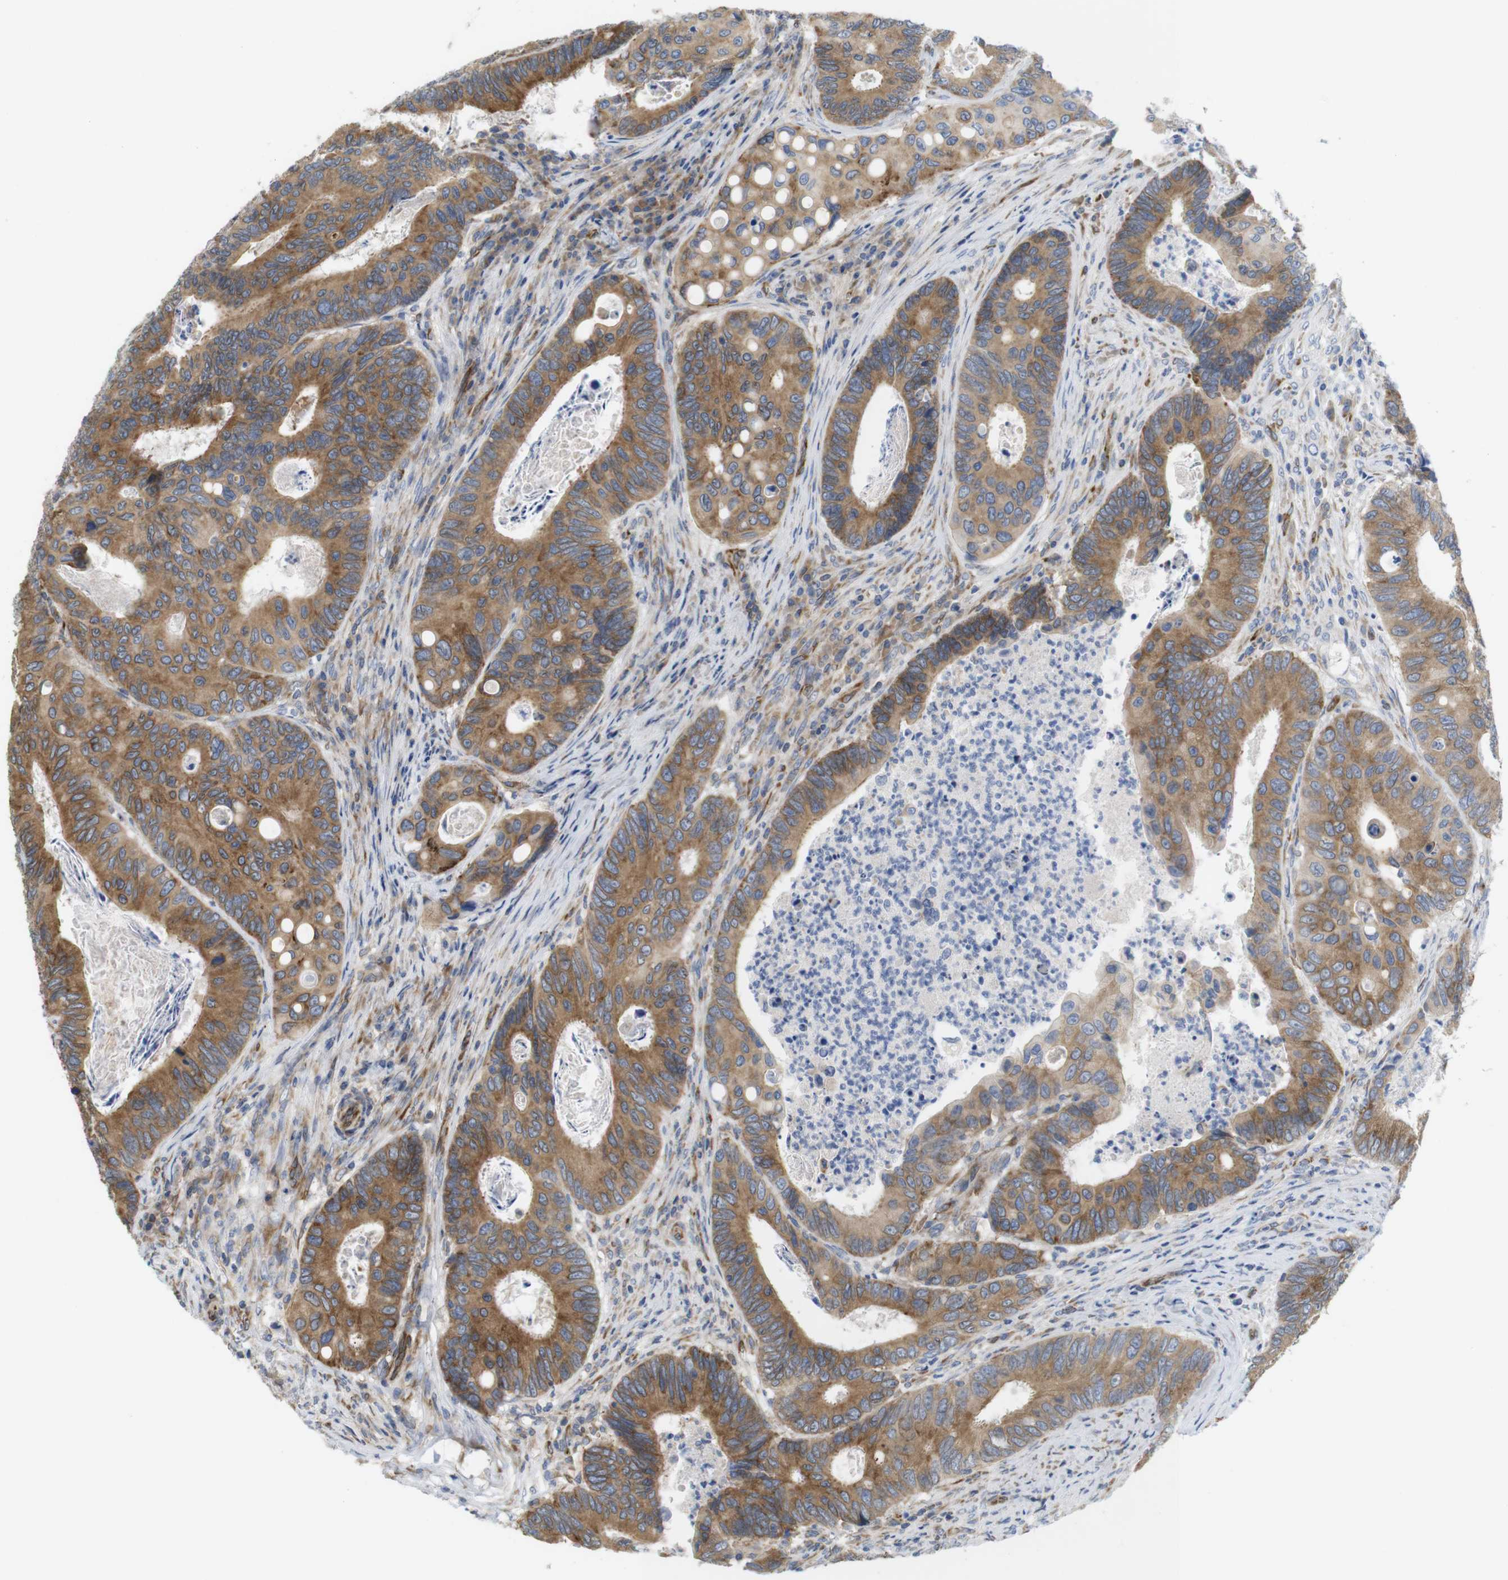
{"staining": {"intensity": "moderate", "quantity": ">75%", "location": "cytoplasmic/membranous"}, "tissue": "colorectal cancer", "cell_type": "Tumor cells", "image_type": "cancer", "snomed": [{"axis": "morphology", "description": "Inflammation, NOS"}, {"axis": "morphology", "description": "Adenocarcinoma, NOS"}, {"axis": "topography", "description": "Colon"}], "caption": "Colorectal cancer stained for a protein shows moderate cytoplasmic/membranous positivity in tumor cells.", "gene": "PCNX2", "patient": {"sex": "male", "age": 72}}